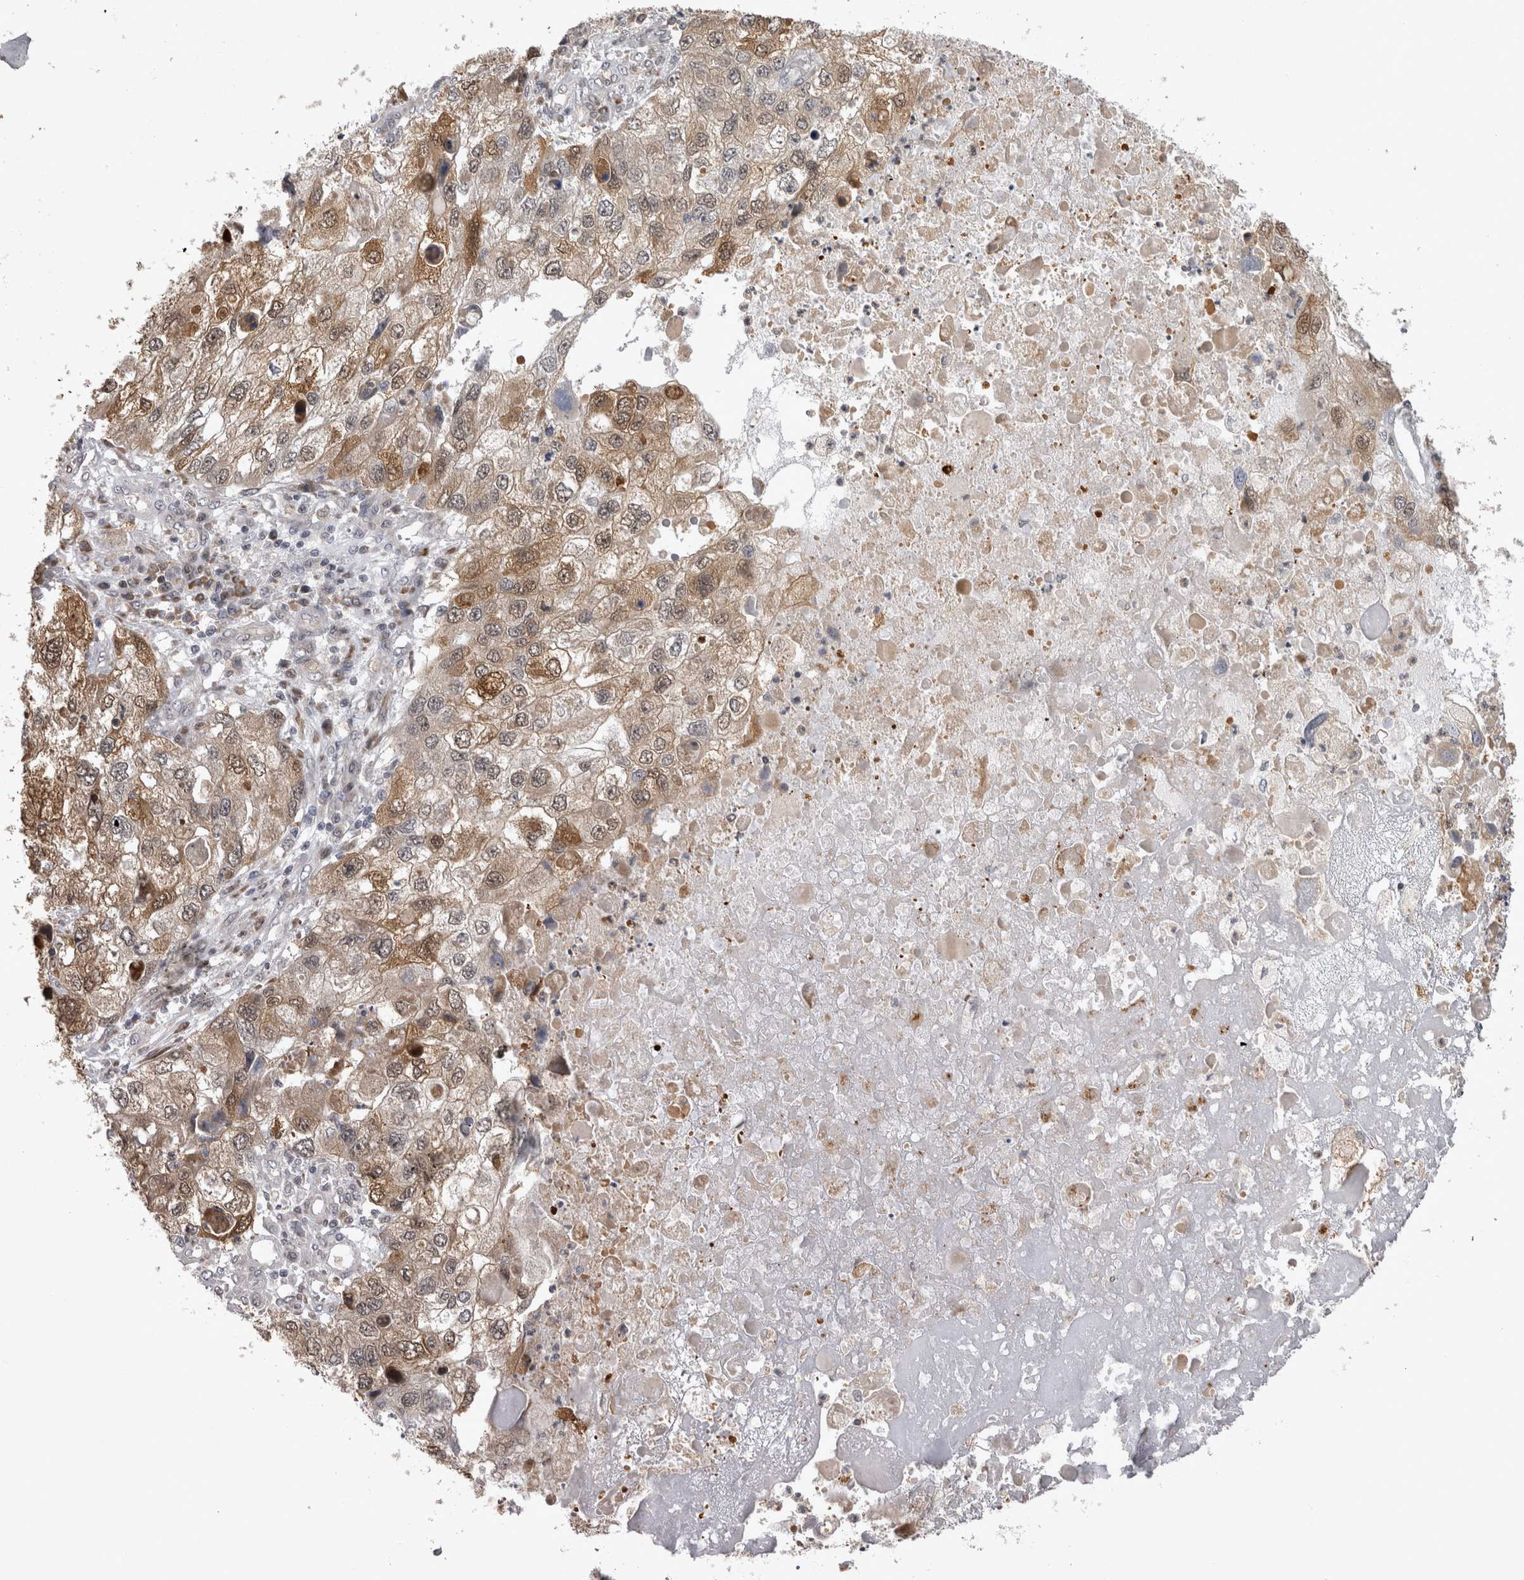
{"staining": {"intensity": "moderate", "quantity": ">75%", "location": "cytoplasmic/membranous,nuclear"}, "tissue": "endometrial cancer", "cell_type": "Tumor cells", "image_type": "cancer", "snomed": [{"axis": "morphology", "description": "Adenocarcinoma, NOS"}, {"axis": "topography", "description": "Endometrium"}], "caption": "Immunohistochemistry of human endometrial adenocarcinoma shows medium levels of moderate cytoplasmic/membranous and nuclear positivity in approximately >75% of tumor cells.", "gene": "CHIC2", "patient": {"sex": "female", "age": 49}}